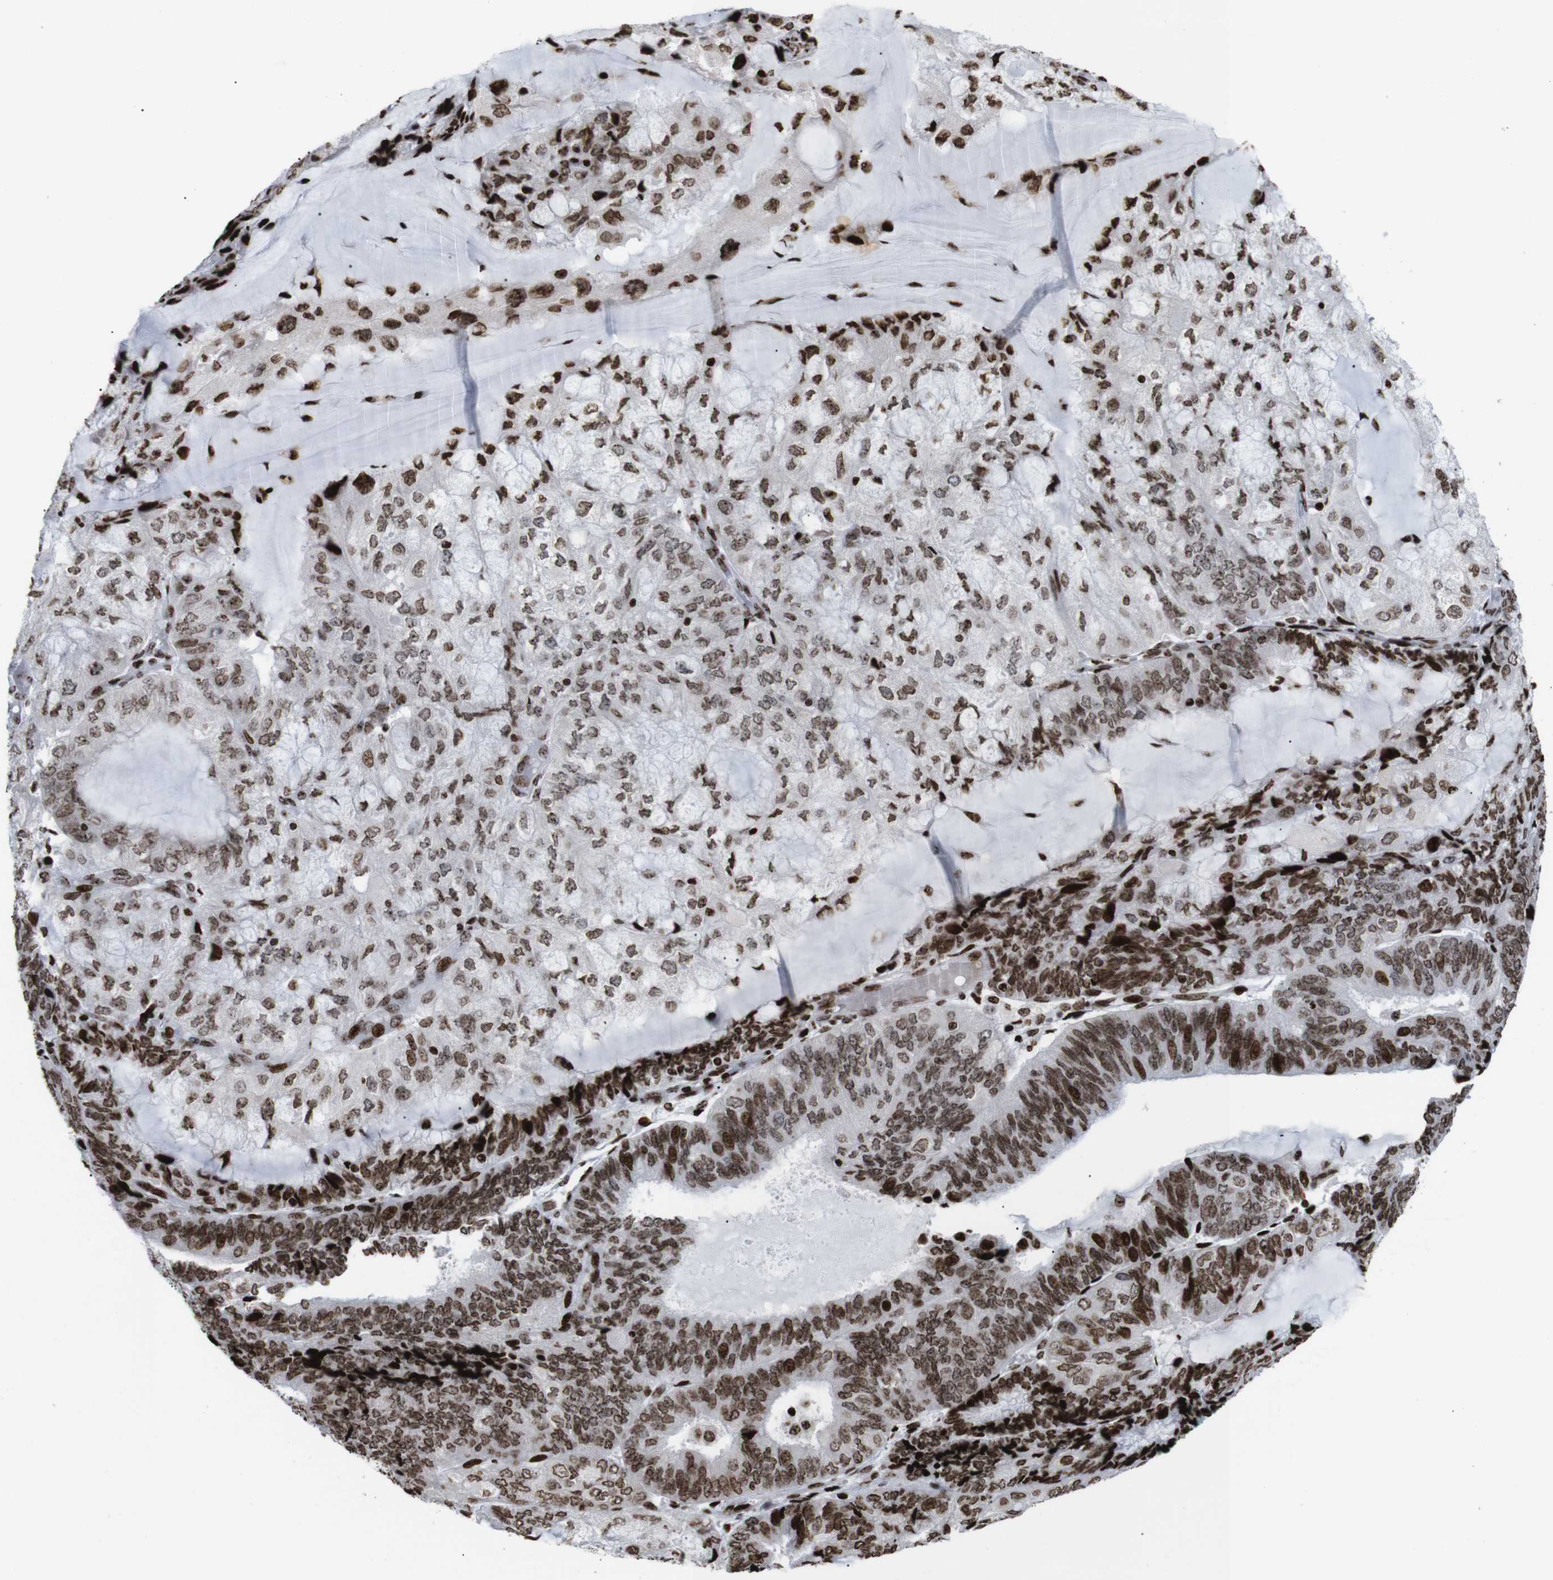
{"staining": {"intensity": "strong", "quantity": ">75%", "location": "nuclear"}, "tissue": "endometrial cancer", "cell_type": "Tumor cells", "image_type": "cancer", "snomed": [{"axis": "morphology", "description": "Adenocarcinoma, NOS"}, {"axis": "topography", "description": "Endometrium"}], "caption": "A brown stain highlights strong nuclear expression of a protein in endometrial cancer (adenocarcinoma) tumor cells.", "gene": "H1-4", "patient": {"sex": "female", "age": 81}}